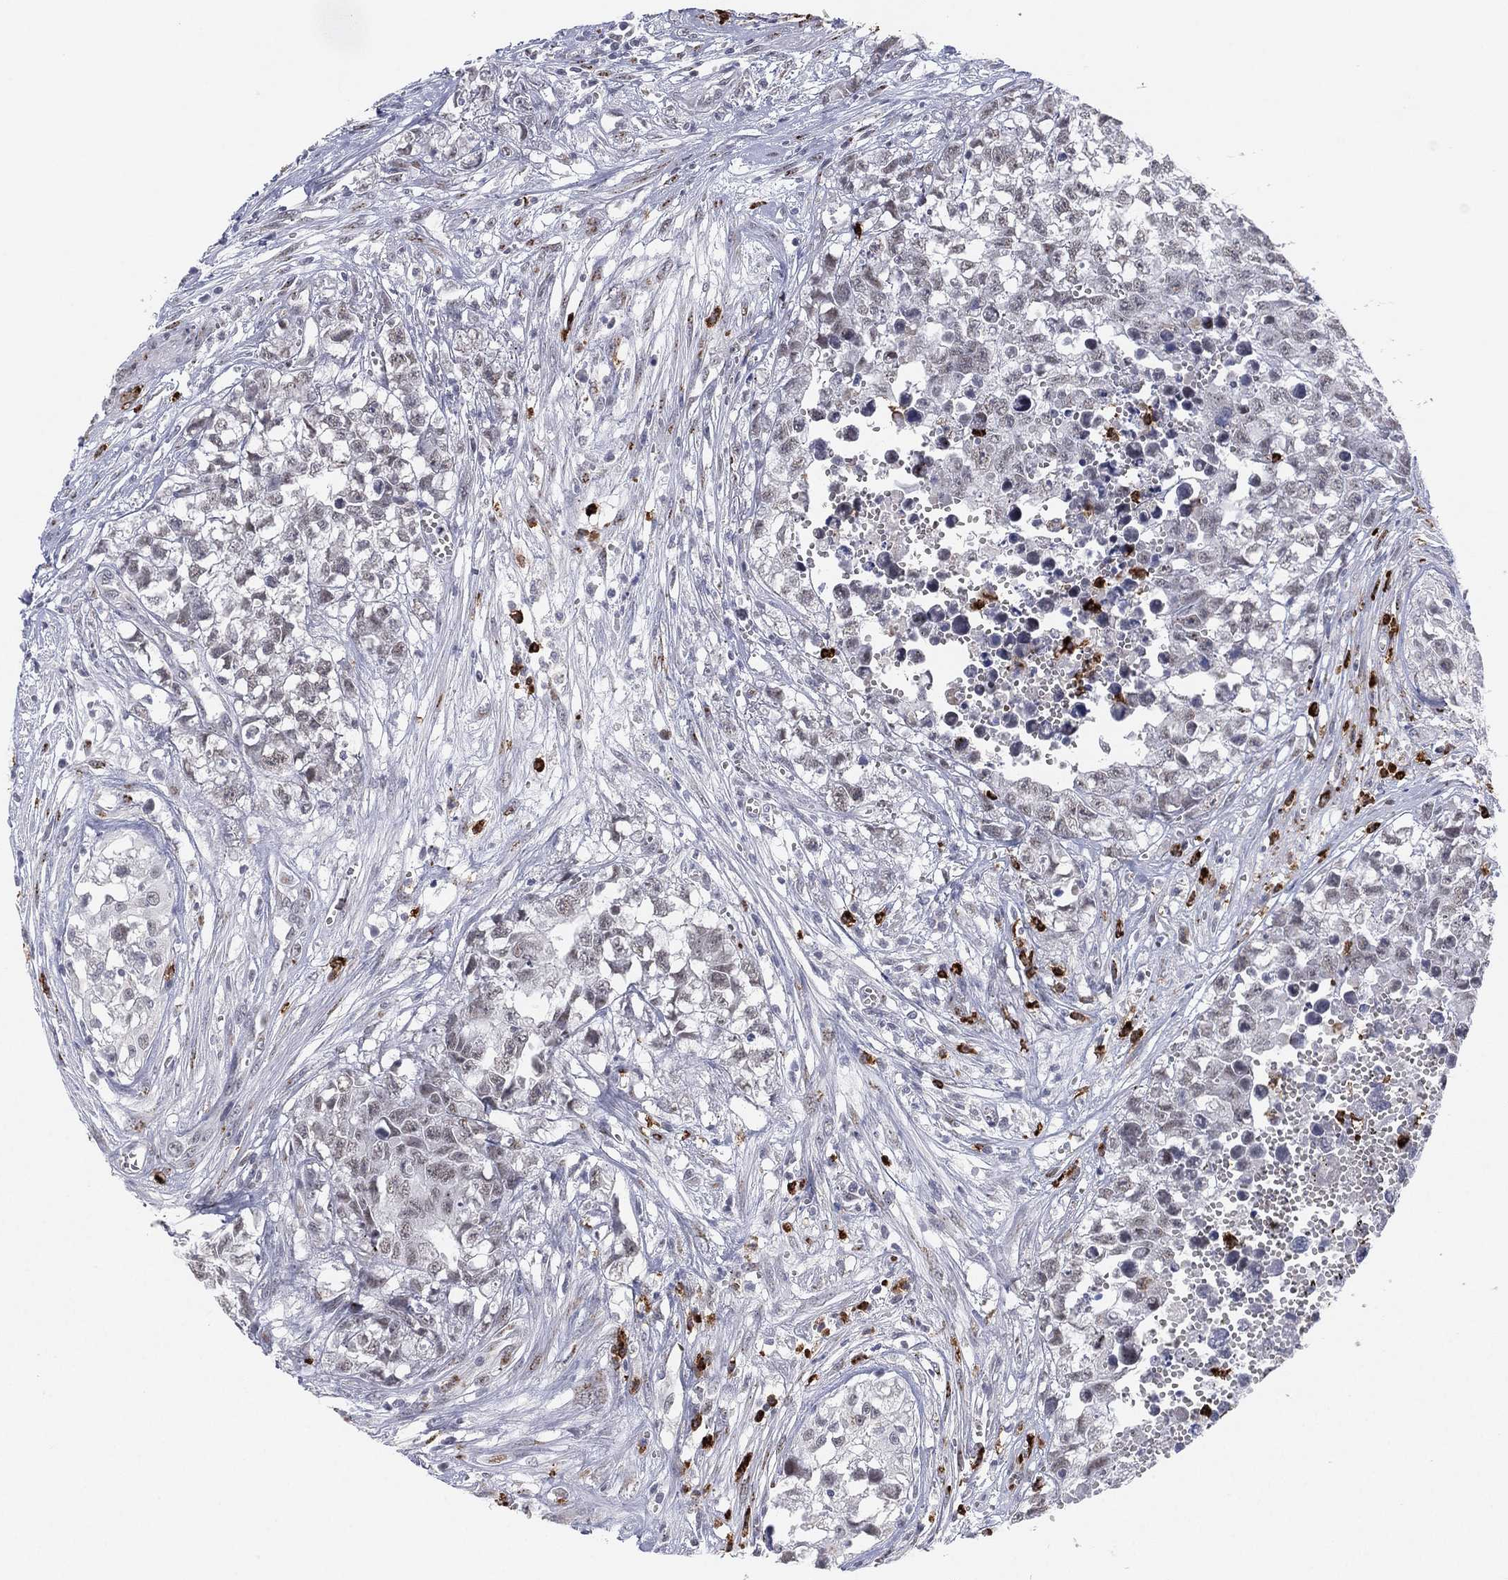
{"staining": {"intensity": "negative", "quantity": "none", "location": "none"}, "tissue": "testis cancer", "cell_type": "Tumor cells", "image_type": "cancer", "snomed": [{"axis": "morphology", "description": "Seminoma, NOS"}, {"axis": "morphology", "description": "Carcinoma, Embryonal, NOS"}, {"axis": "topography", "description": "Testis"}], "caption": "Immunohistochemical staining of embryonal carcinoma (testis) displays no significant expression in tumor cells.", "gene": "CD177", "patient": {"sex": "male", "age": 22}}